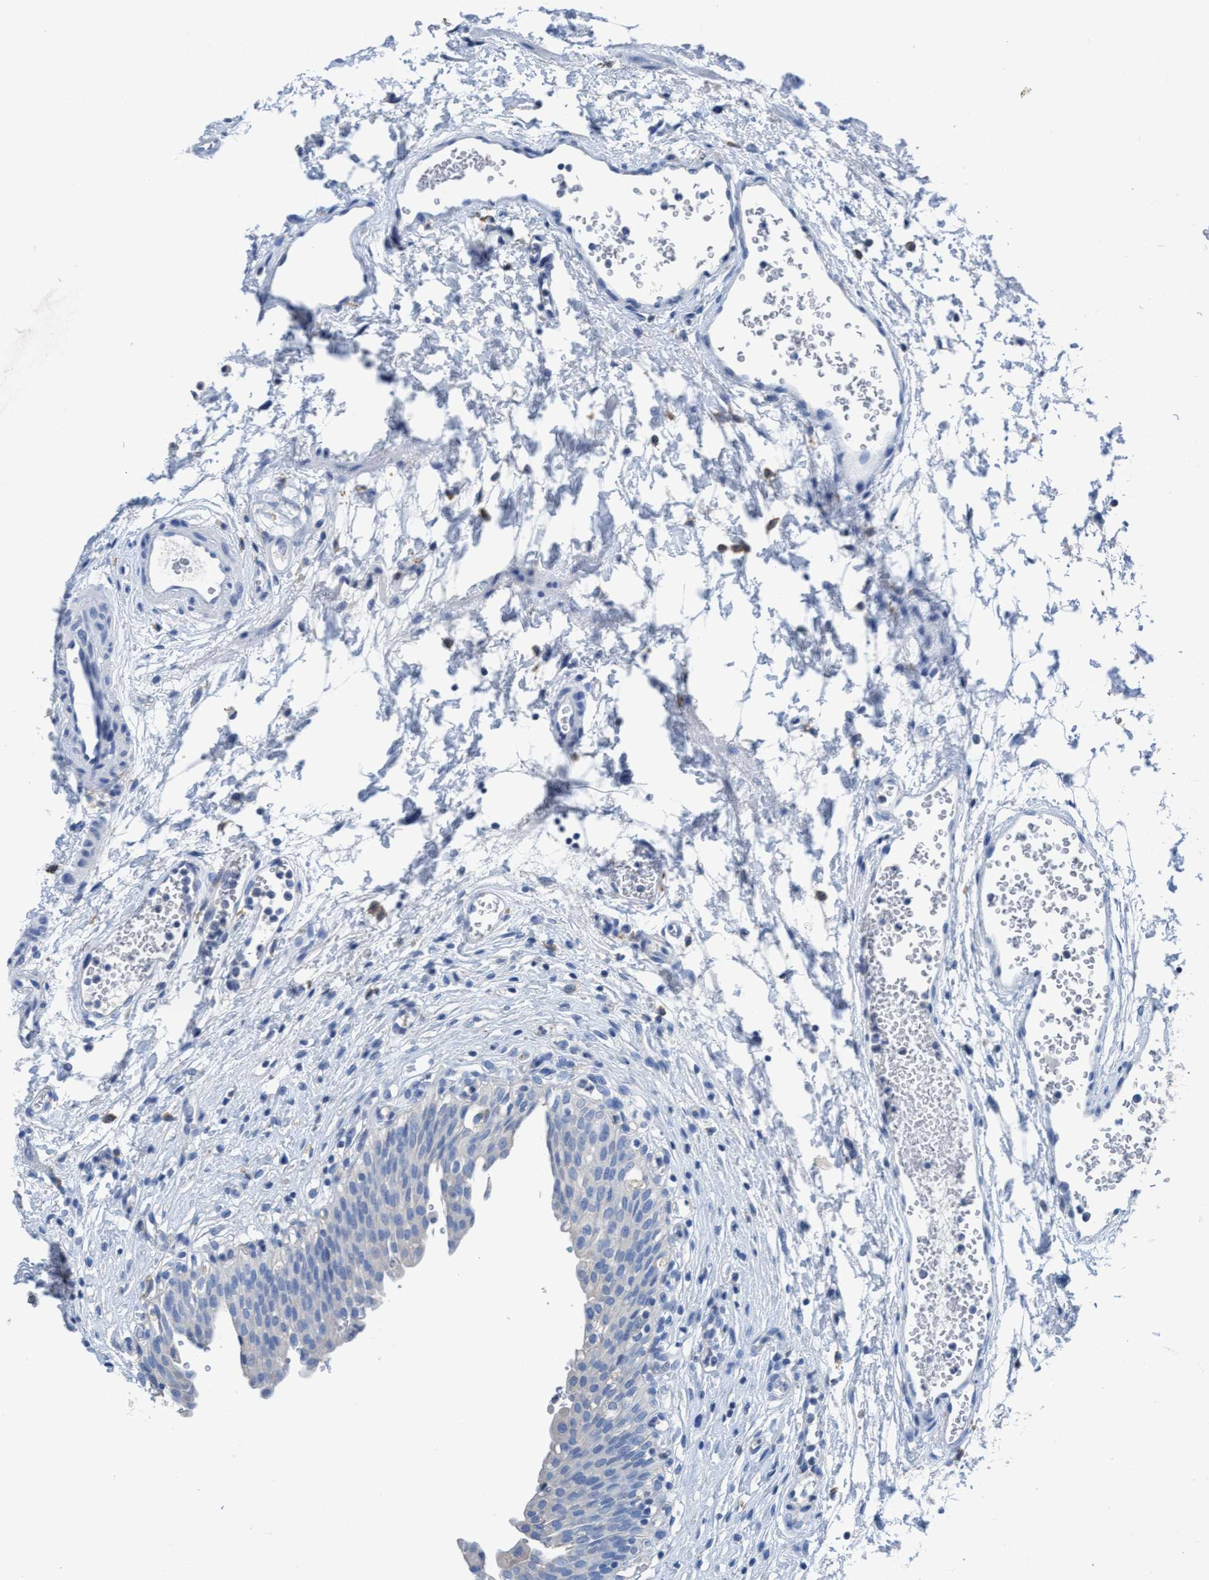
{"staining": {"intensity": "negative", "quantity": "none", "location": "none"}, "tissue": "urinary bladder", "cell_type": "Urothelial cells", "image_type": "normal", "snomed": [{"axis": "morphology", "description": "Urothelial carcinoma, High grade"}, {"axis": "topography", "description": "Urinary bladder"}], "caption": "Immunohistochemistry of unremarkable urinary bladder exhibits no positivity in urothelial cells.", "gene": "DNAI1", "patient": {"sex": "male", "age": 46}}